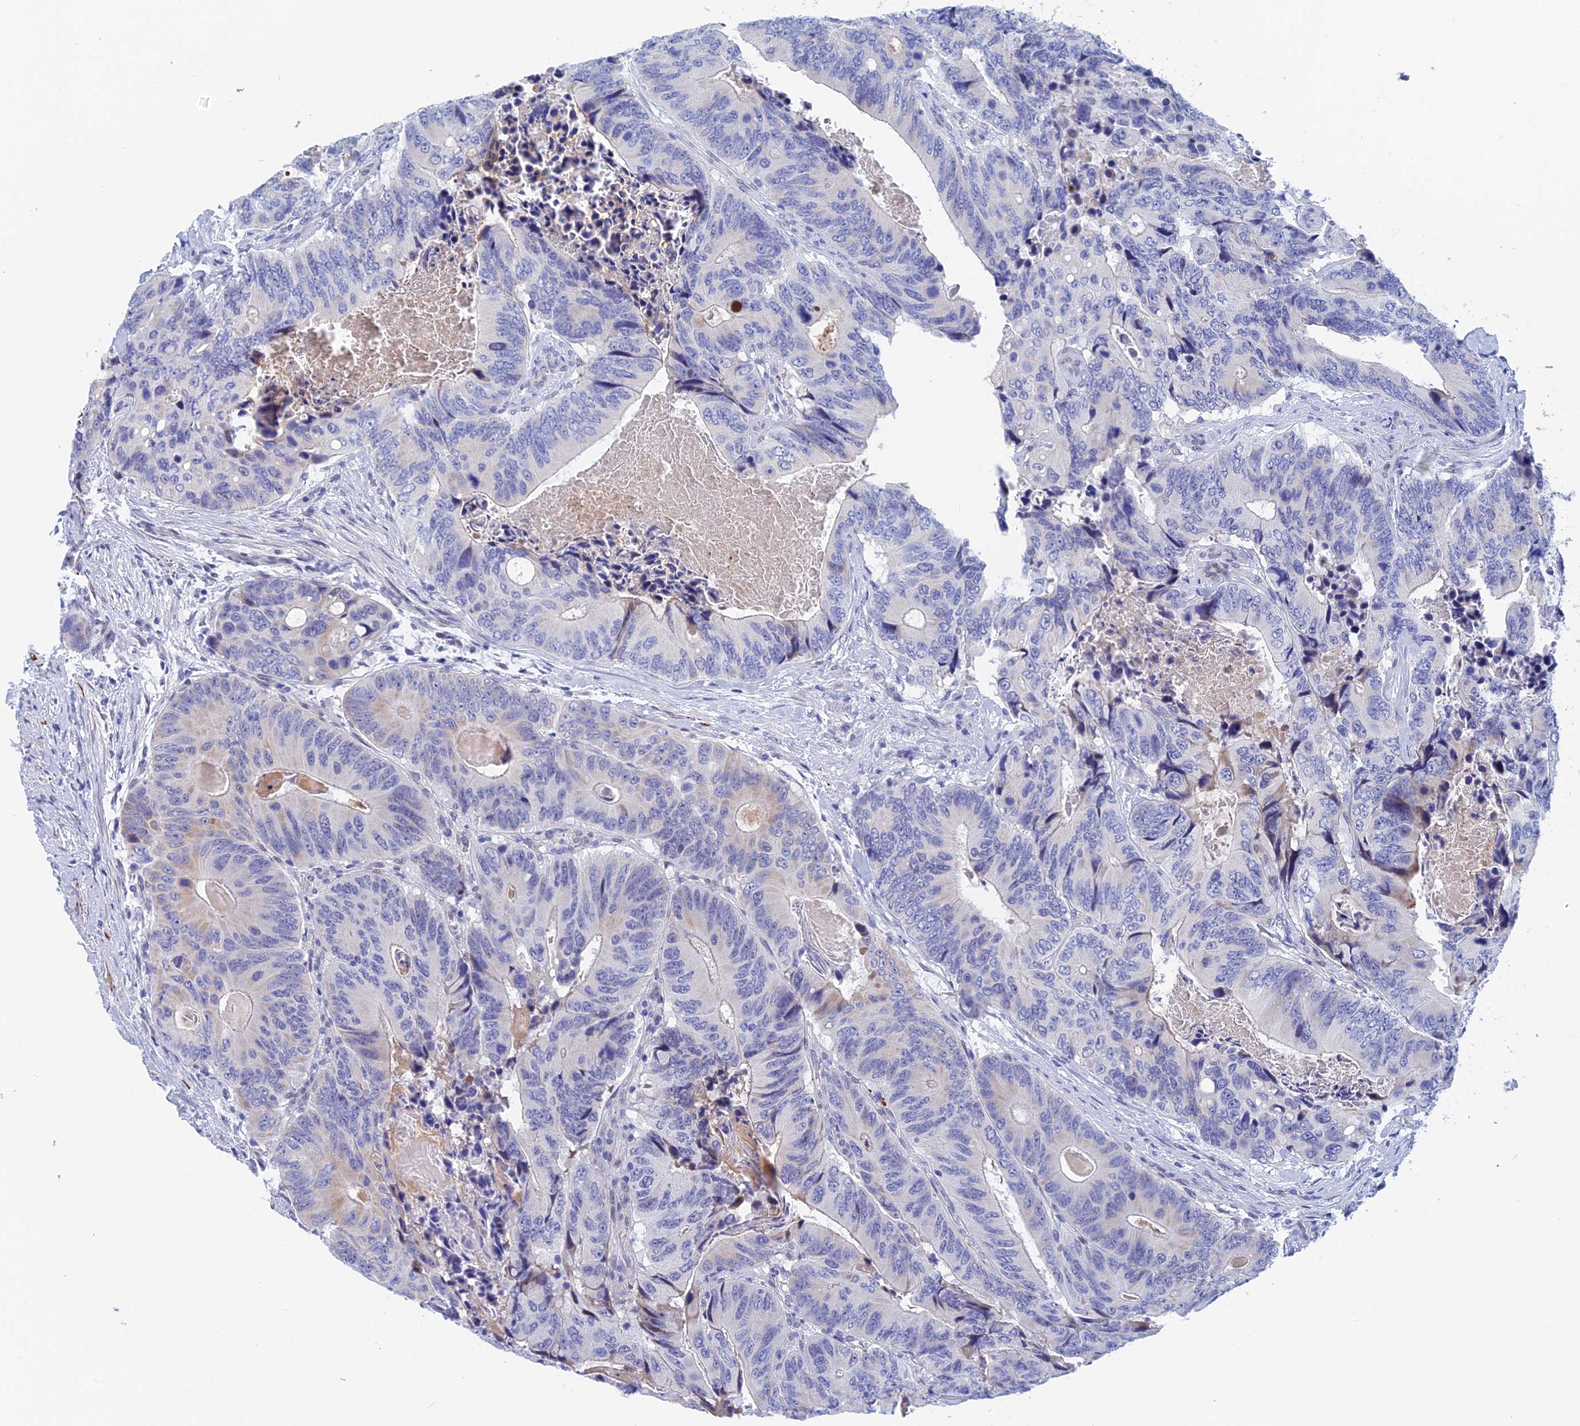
{"staining": {"intensity": "negative", "quantity": "none", "location": "none"}, "tissue": "colorectal cancer", "cell_type": "Tumor cells", "image_type": "cancer", "snomed": [{"axis": "morphology", "description": "Adenocarcinoma, NOS"}, {"axis": "topography", "description": "Colon"}], "caption": "This is an immunohistochemistry image of human colorectal cancer. There is no expression in tumor cells.", "gene": "WDR83", "patient": {"sex": "male", "age": 84}}